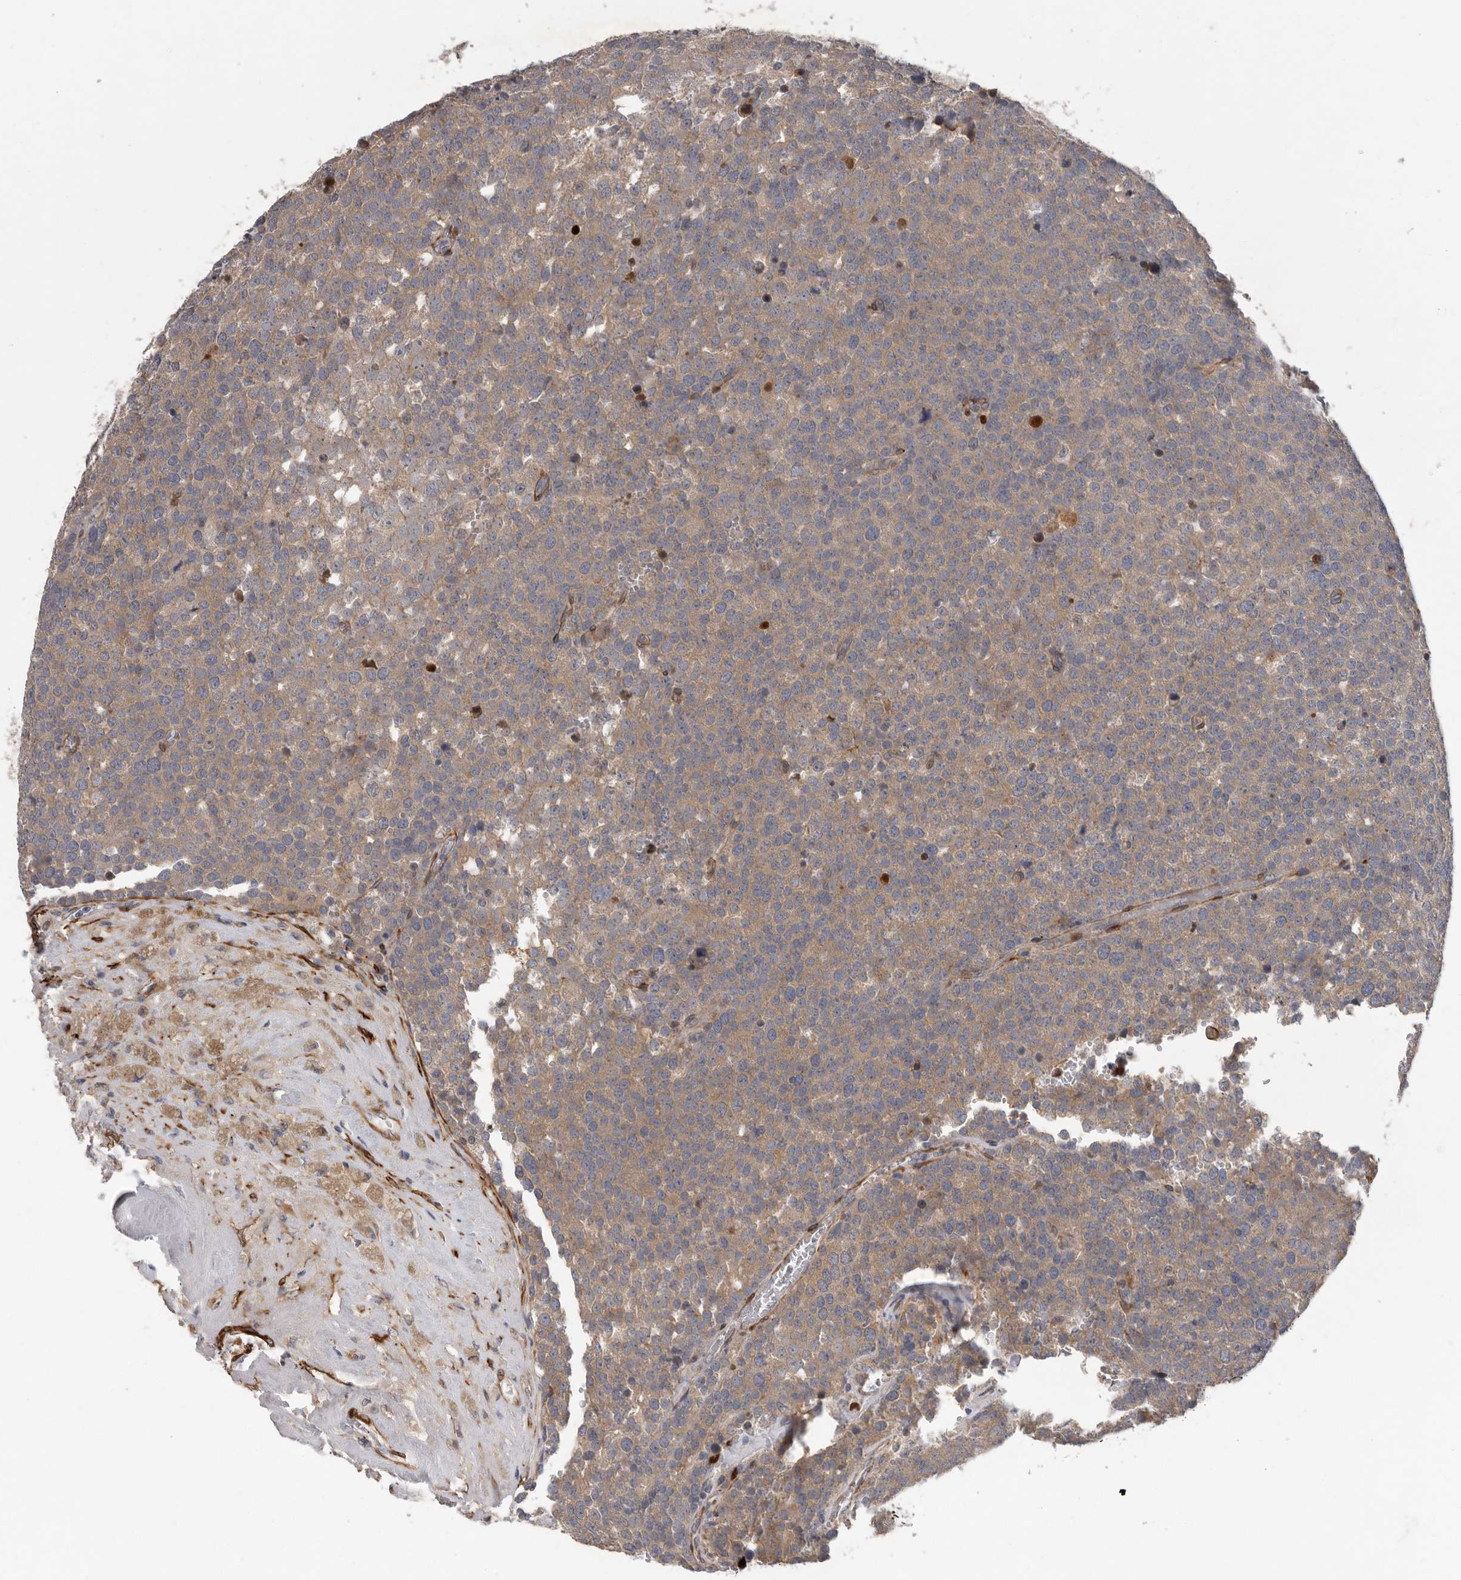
{"staining": {"intensity": "moderate", "quantity": ">75%", "location": "cytoplasmic/membranous"}, "tissue": "testis cancer", "cell_type": "Tumor cells", "image_type": "cancer", "snomed": [{"axis": "morphology", "description": "Seminoma, NOS"}, {"axis": "topography", "description": "Testis"}], "caption": "Brown immunohistochemical staining in human seminoma (testis) displays moderate cytoplasmic/membranous expression in approximately >75% of tumor cells.", "gene": "ATXN3L", "patient": {"sex": "male", "age": 71}}